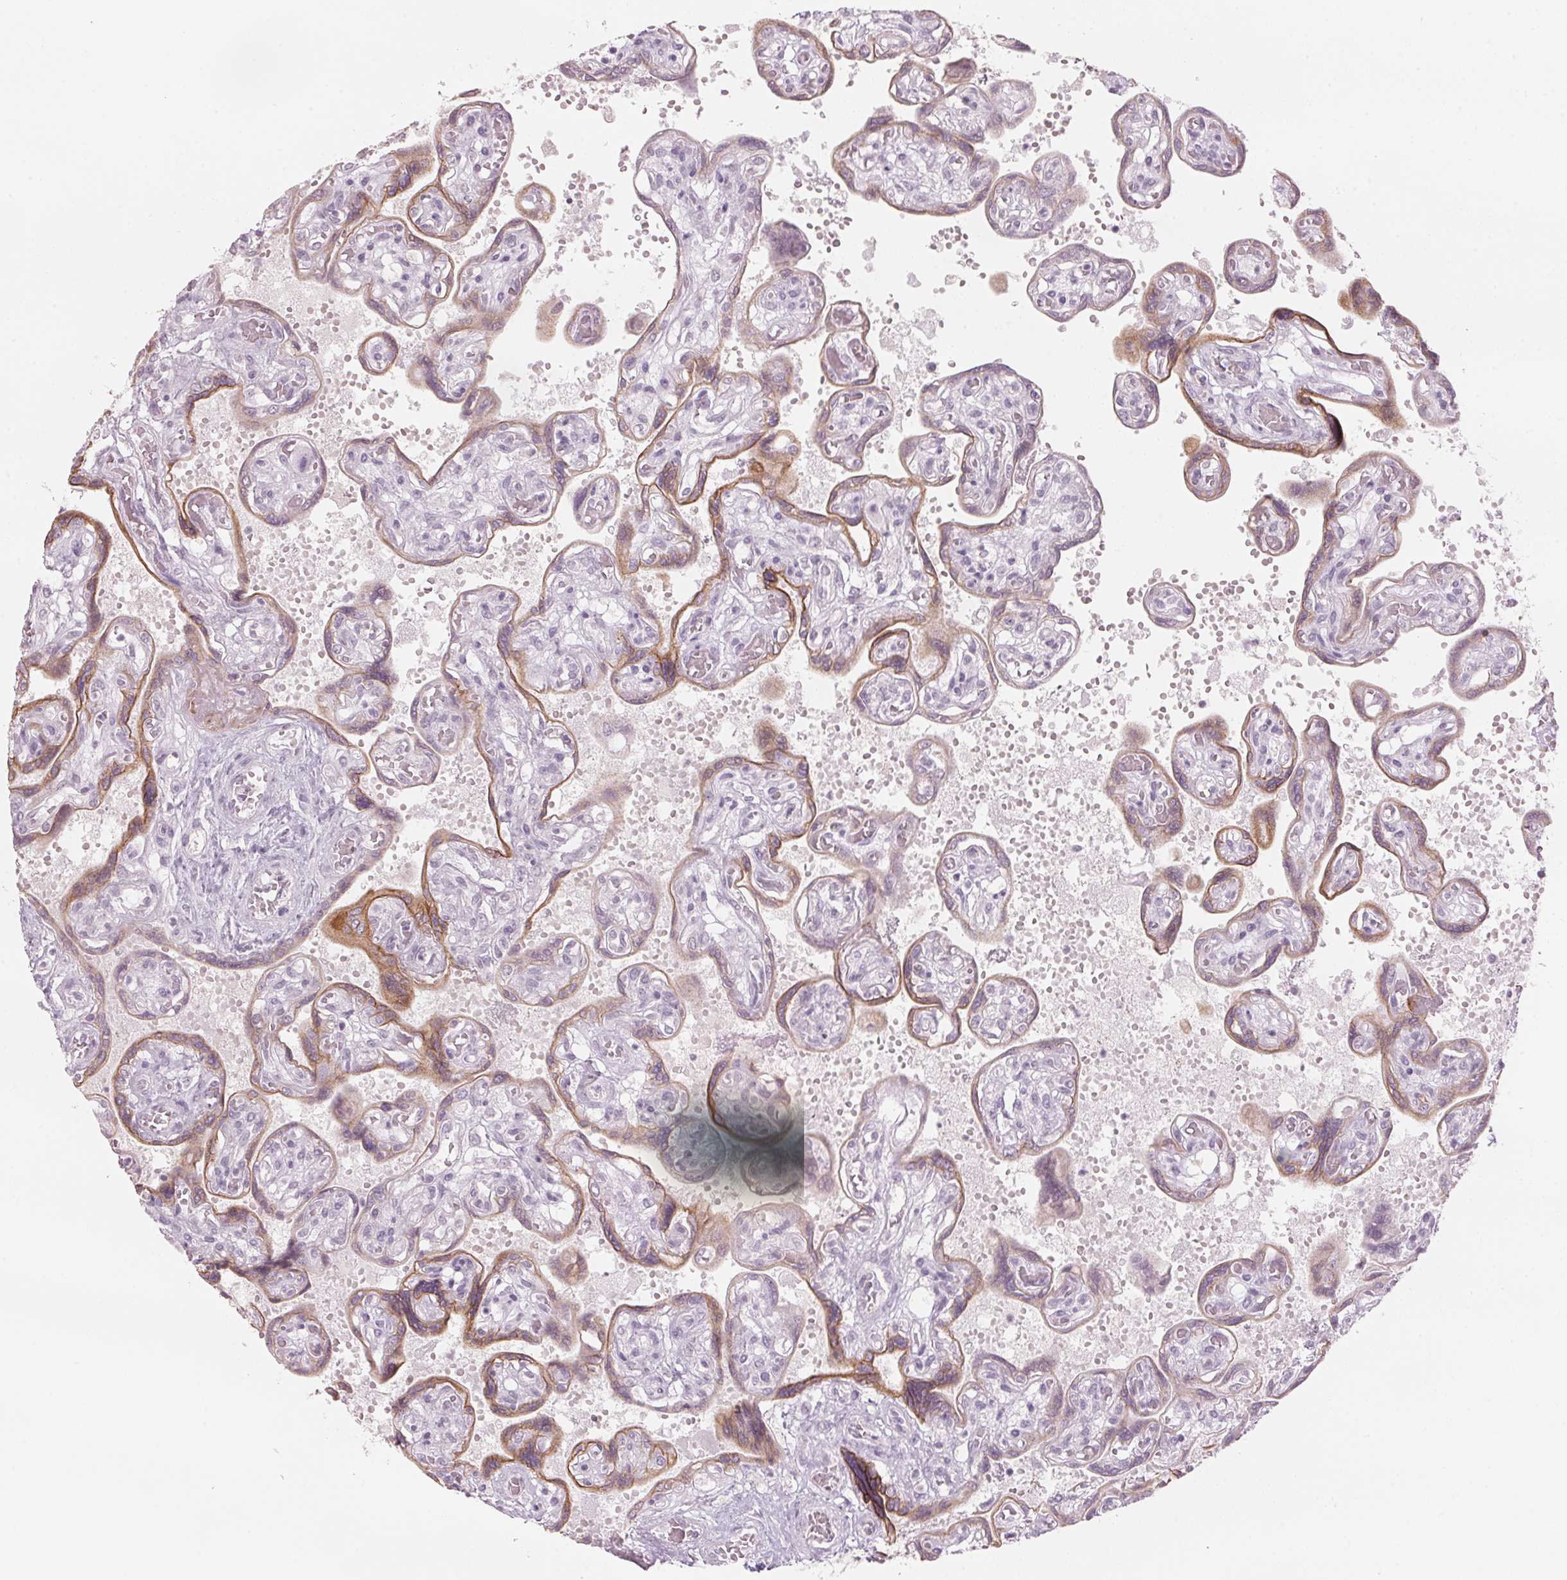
{"staining": {"intensity": "negative", "quantity": "none", "location": "none"}, "tissue": "placenta", "cell_type": "Decidual cells", "image_type": "normal", "snomed": [{"axis": "morphology", "description": "Normal tissue, NOS"}, {"axis": "topography", "description": "Placenta"}], "caption": "This is an immunohistochemistry (IHC) photomicrograph of benign placenta. There is no staining in decidual cells.", "gene": "SCTR", "patient": {"sex": "female", "age": 32}}